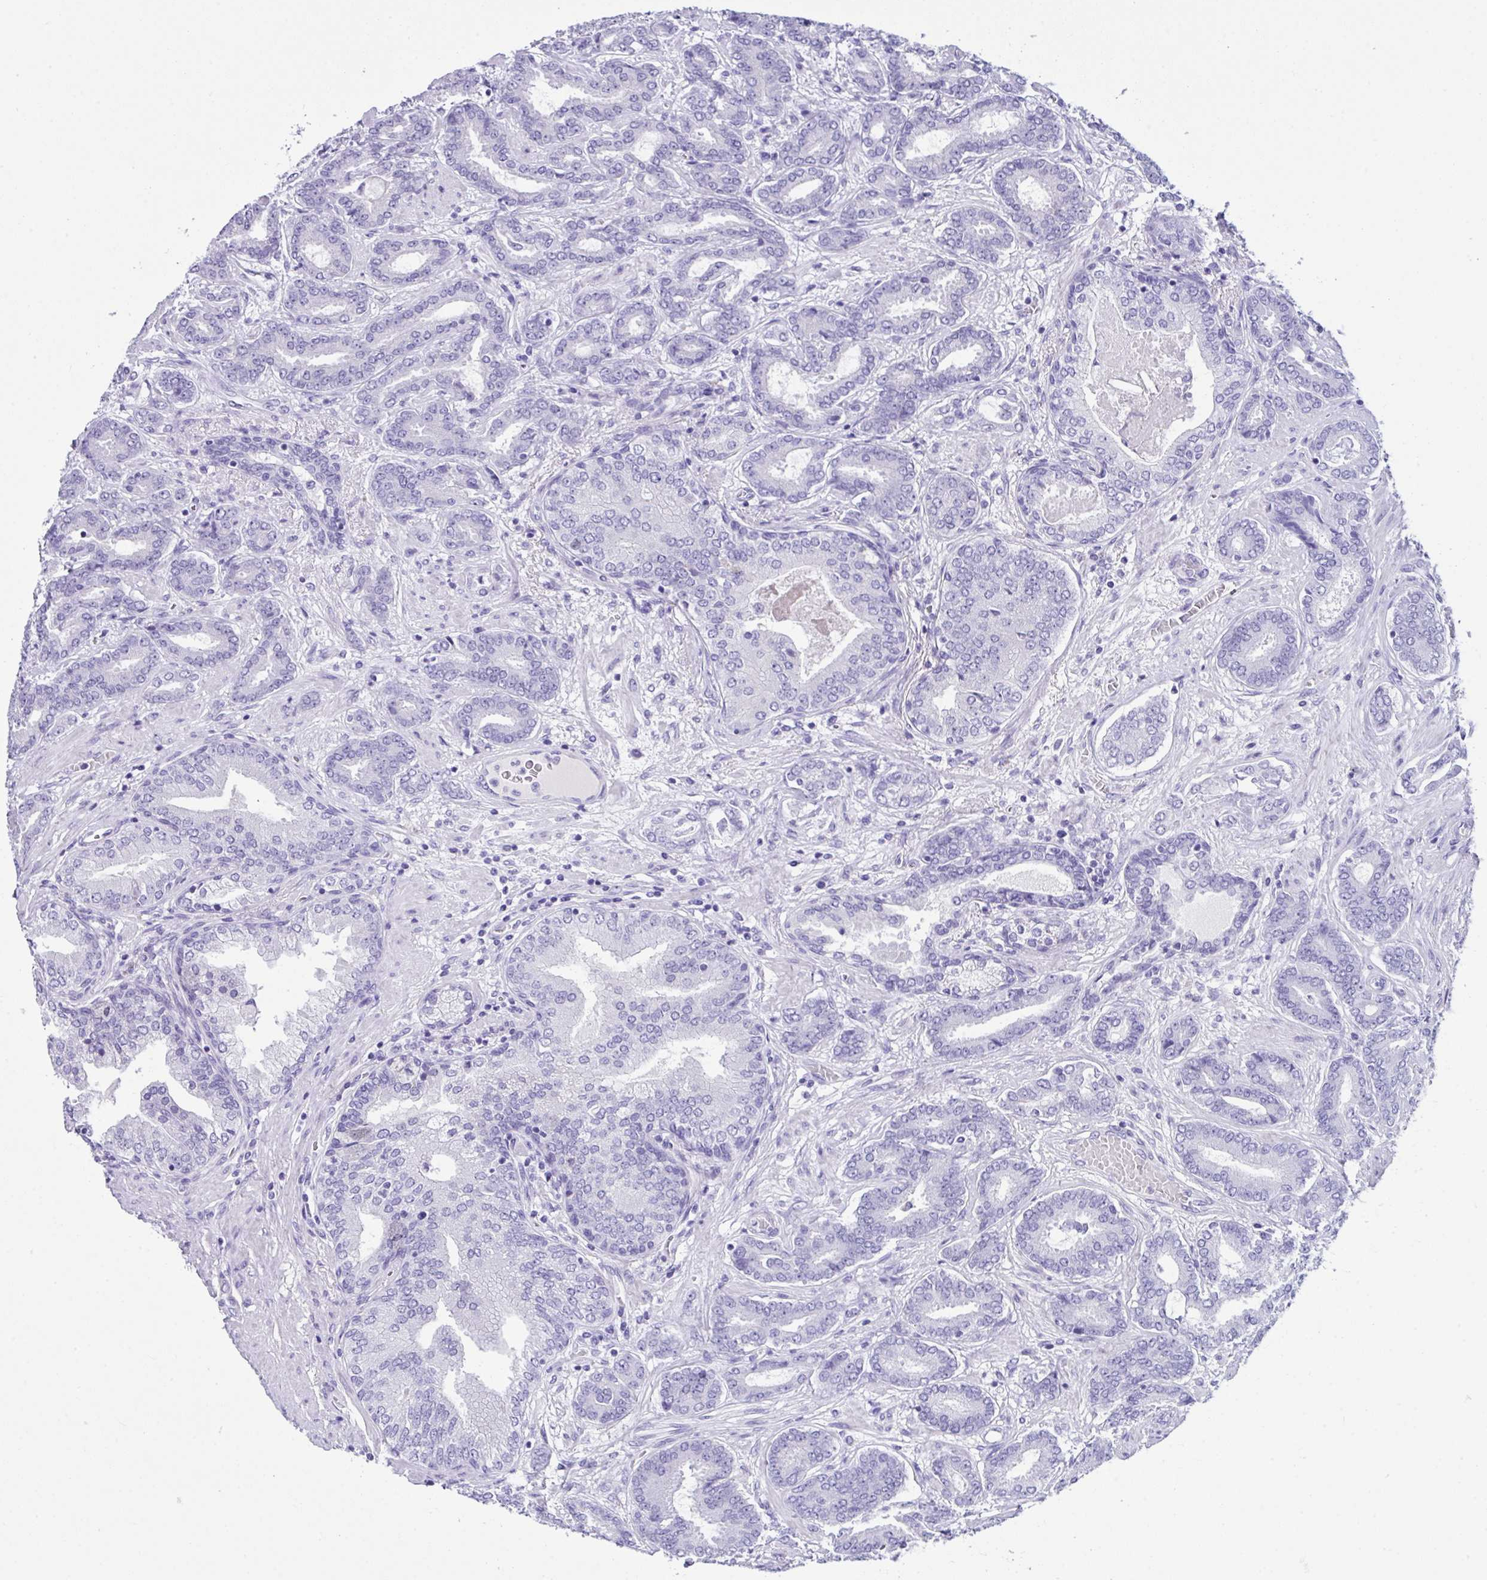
{"staining": {"intensity": "negative", "quantity": "none", "location": "none"}, "tissue": "prostate cancer", "cell_type": "Tumor cells", "image_type": "cancer", "snomed": [{"axis": "morphology", "description": "Adenocarcinoma, High grade"}, {"axis": "topography", "description": "Prostate"}], "caption": "The photomicrograph demonstrates no staining of tumor cells in prostate cancer.", "gene": "LGALS4", "patient": {"sex": "male", "age": 62}}